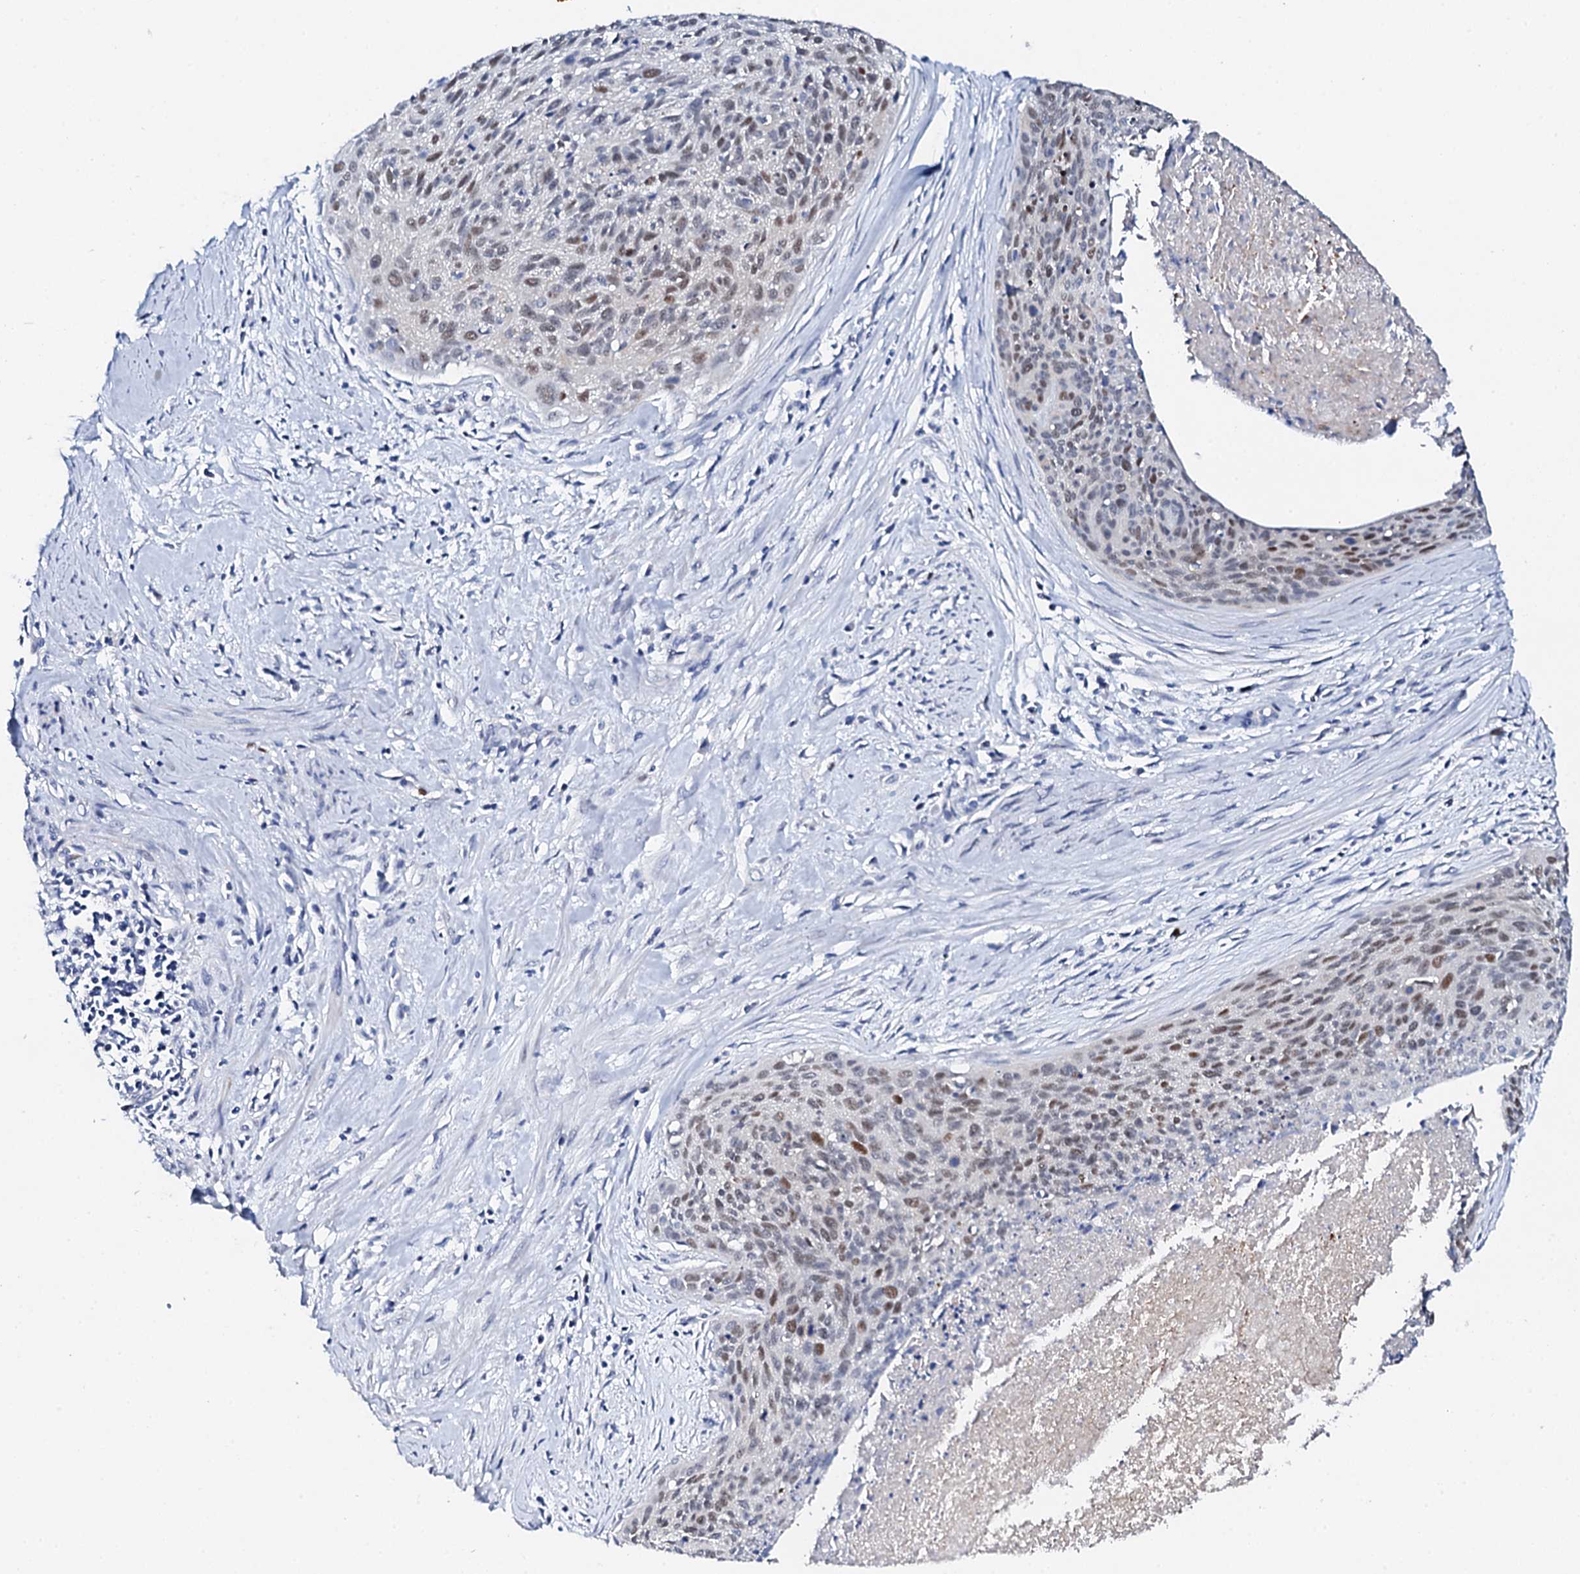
{"staining": {"intensity": "moderate", "quantity": ">75%", "location": "nuclear"}, "tissue": "cervical cancer", "cell_type": "Tumor cells", "image_type": "cancer", "snomed": [{"axis": "morphology", "description": "Squamous cell carcinoma, NOS"}, {"axis": "topography", "description": "Cervix"}], "caption": "A brown stain highlights moderate nuclear staining of a protein in human squamous cell carcinoma (cervical) tumor cells. The protein is stained brown, and the nuclei are stained in blue (DAB (3,3'-diaminobenzidine) IHC with brightfield microscopy, high magnification).", "gene": "NUDT13", "patient": {"sex": "female", "age": 55}}